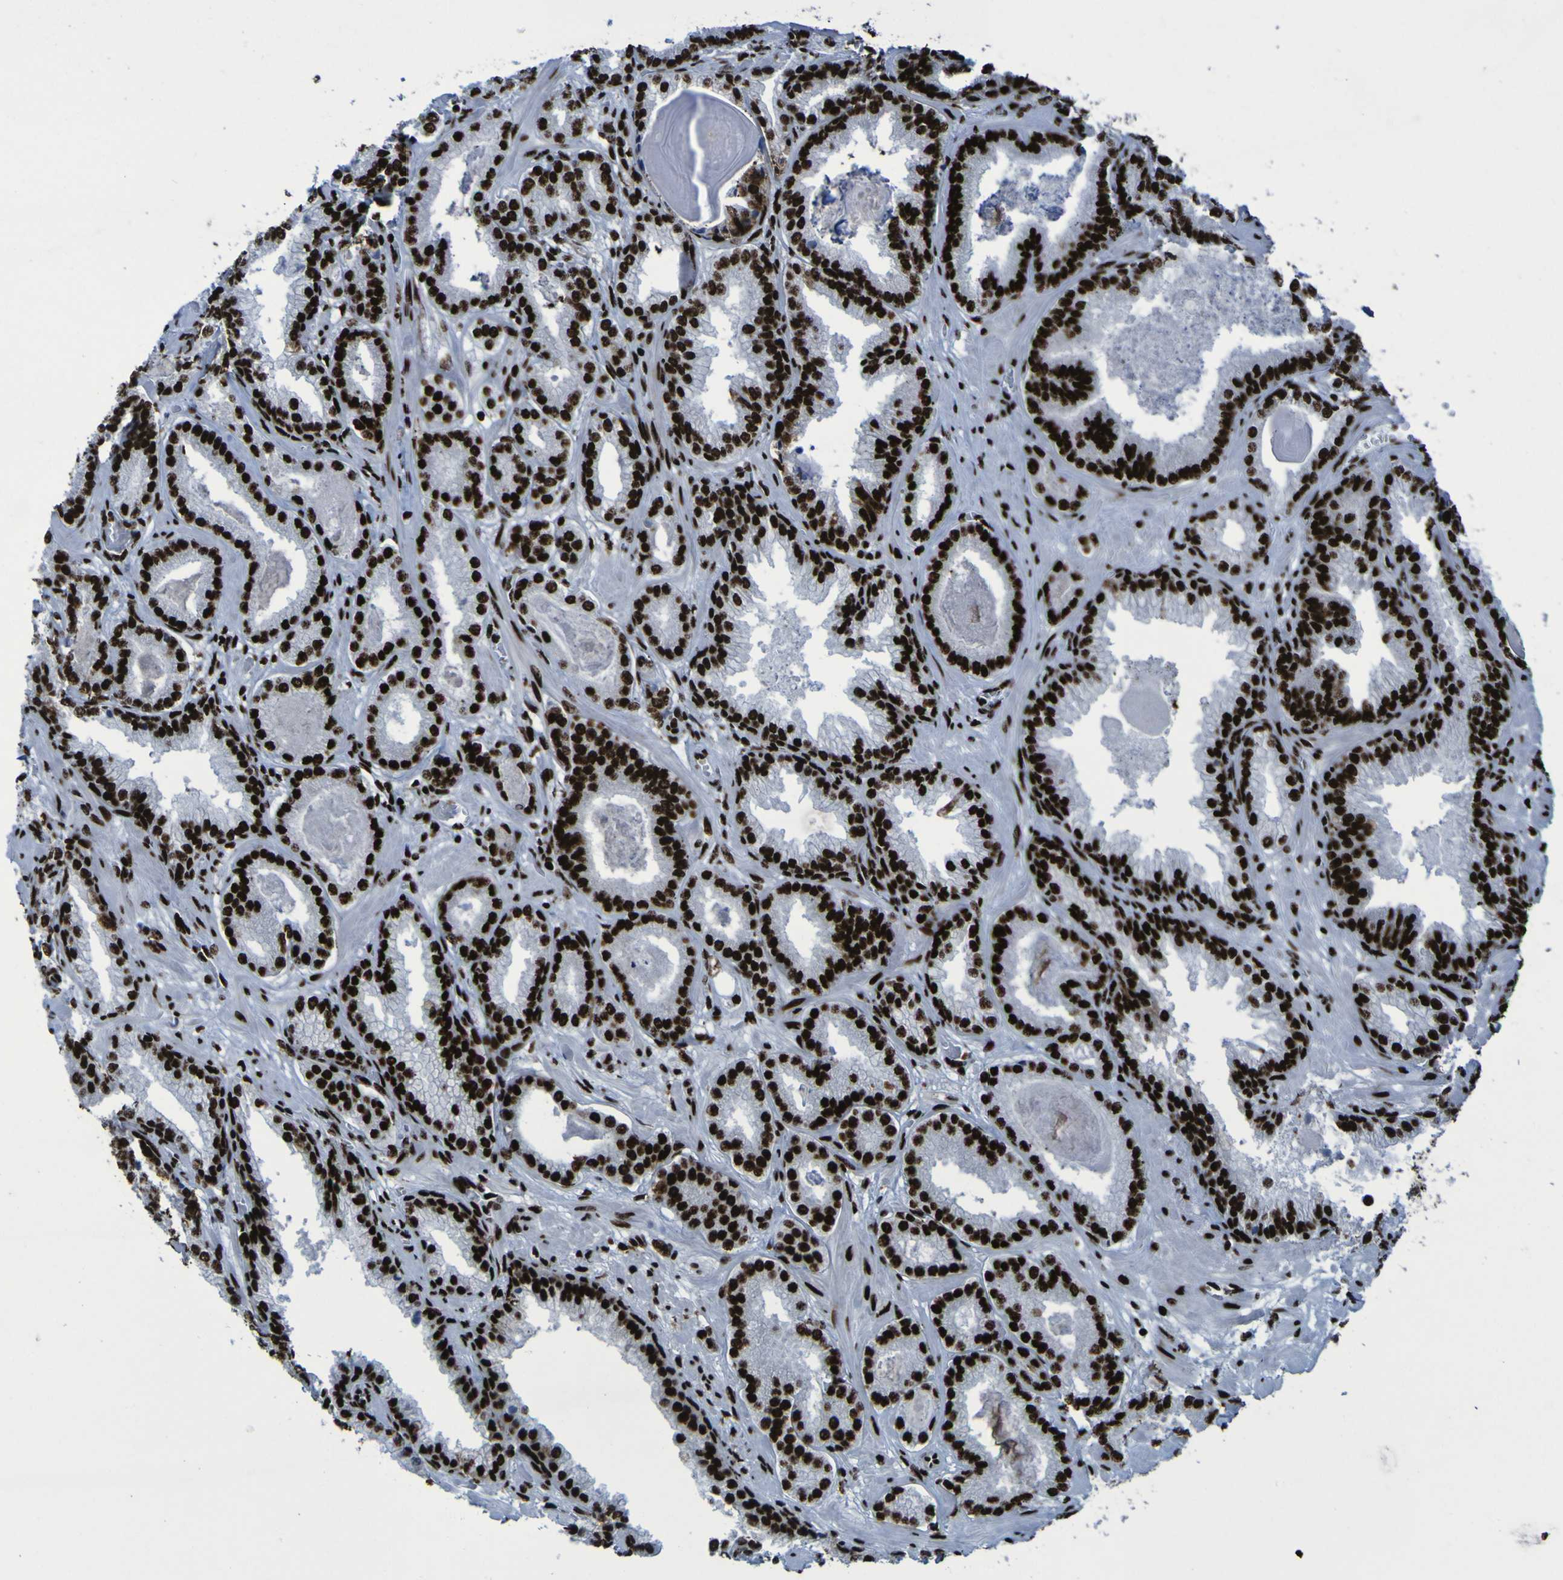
{"staining": {"intensity": "strong", "quantity": ">75%", "location": "nuclear"}, "tissue": "prostate cancer", "cell_type": "Tumor cells", "image_type": "cancer", "snomed": [{"axis": "morphology", "description": "Adenocarcinoma, Low grade"}, {"axis": "topography", "description": "Prostate"}], "caption": "A micrograph of human prostate cancer stained for a protein displays strong nuclear brown staining in tumor cells.", "gene": "NPM1", "patient": {"sex": "male", "age": 59}}